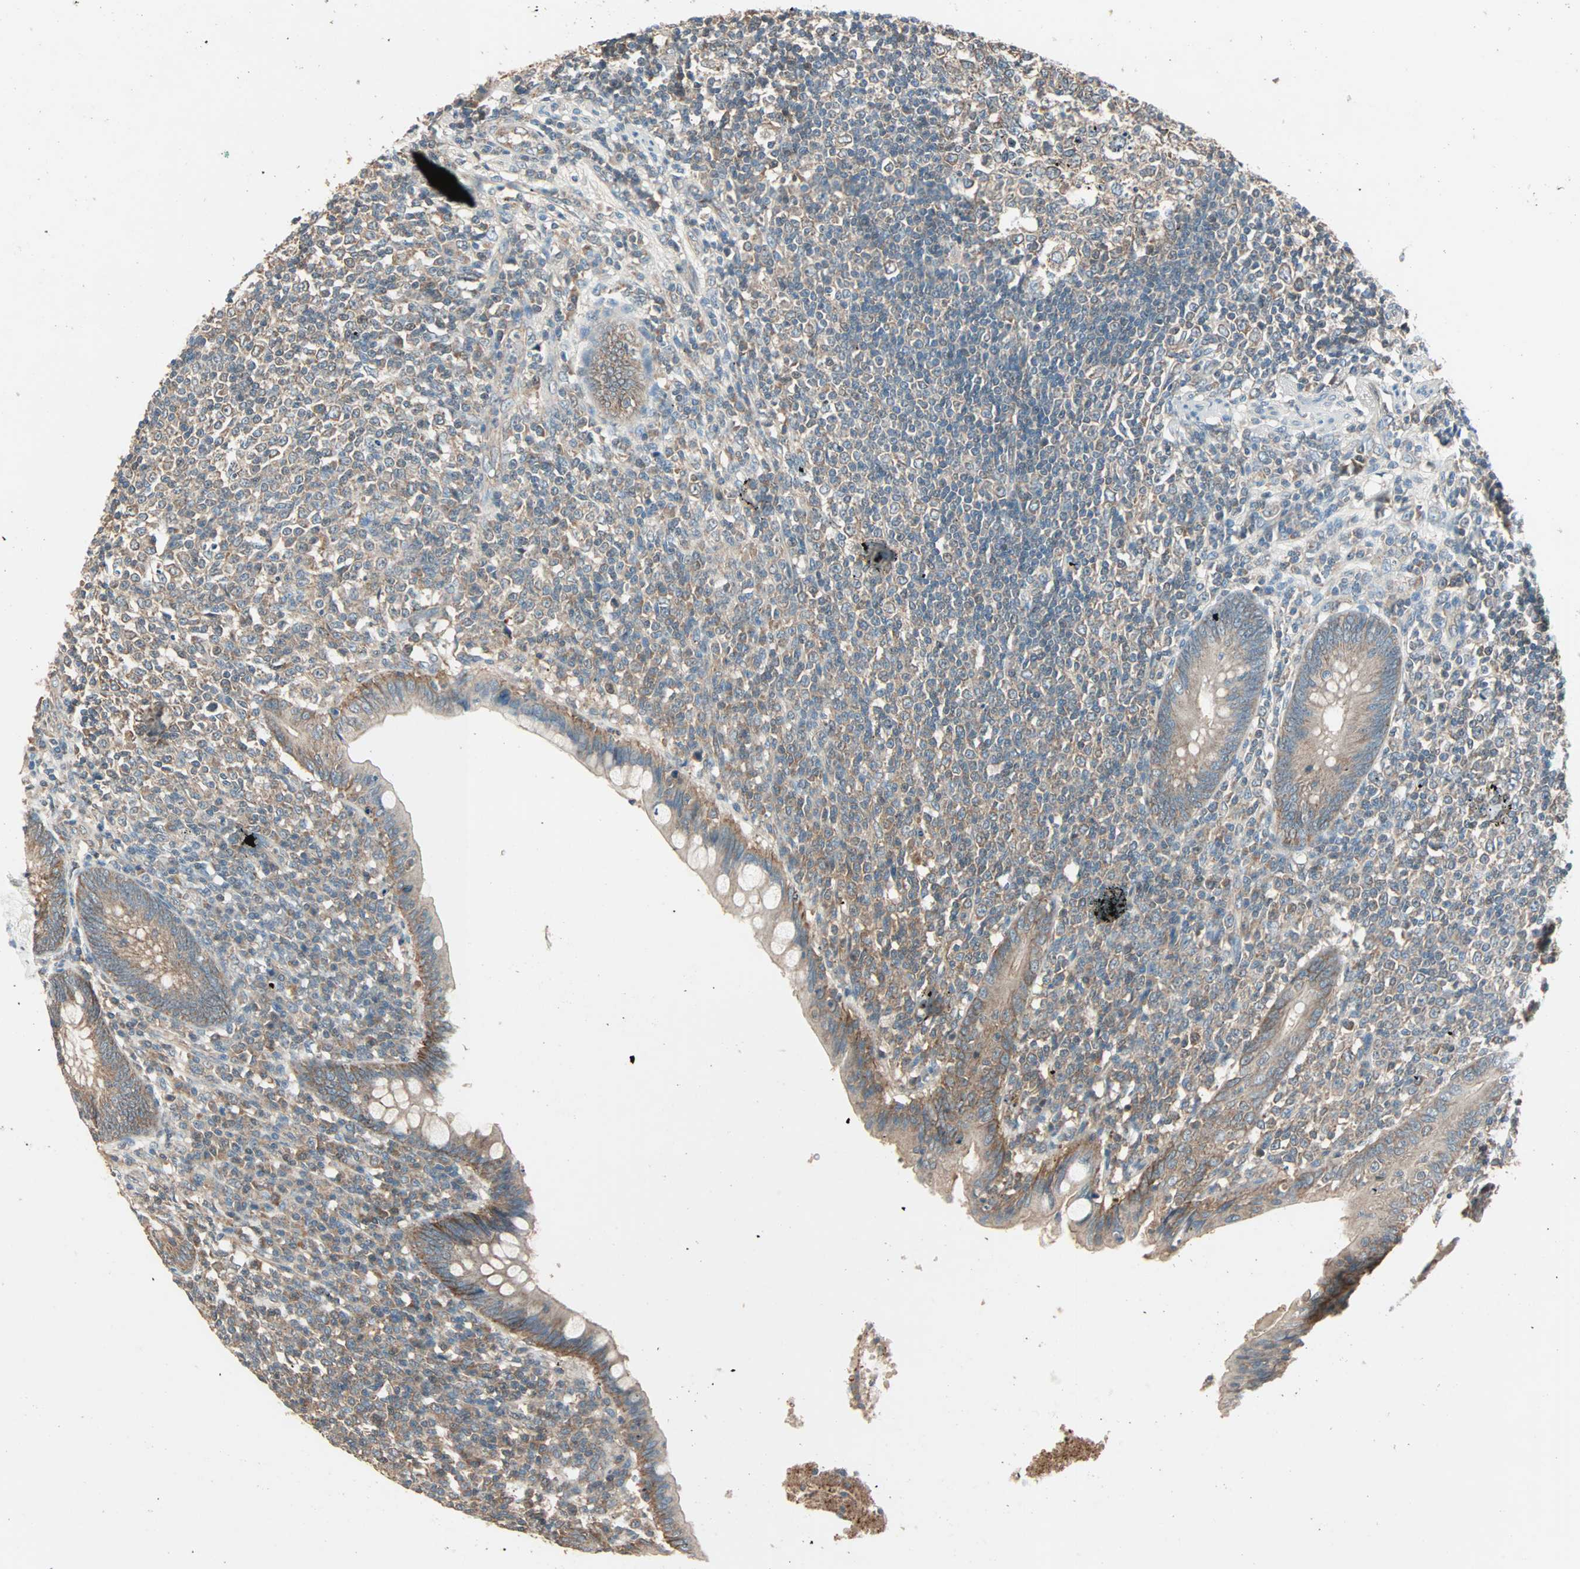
{"staining": {"intensity": "moderate", "quantity": ">75%", "location": "cytoplasmic/membranous"}, "tissue": "appendix", "cell_type": "Glandular cells", "image_type": "normal", "snomed": [{"axis": "morphology", "description": "Normal tissue, NOS"}, {"axis": "topography", "description": "Appendix"}], "caption": "Protein staining by immunohistochemistry shows moderate cytoplasmic/membranous positivity in about >75% of glandular cells in normal appendix.", "gene": "MAP3K21", "patient": {"sex": "female", "age": 66}}